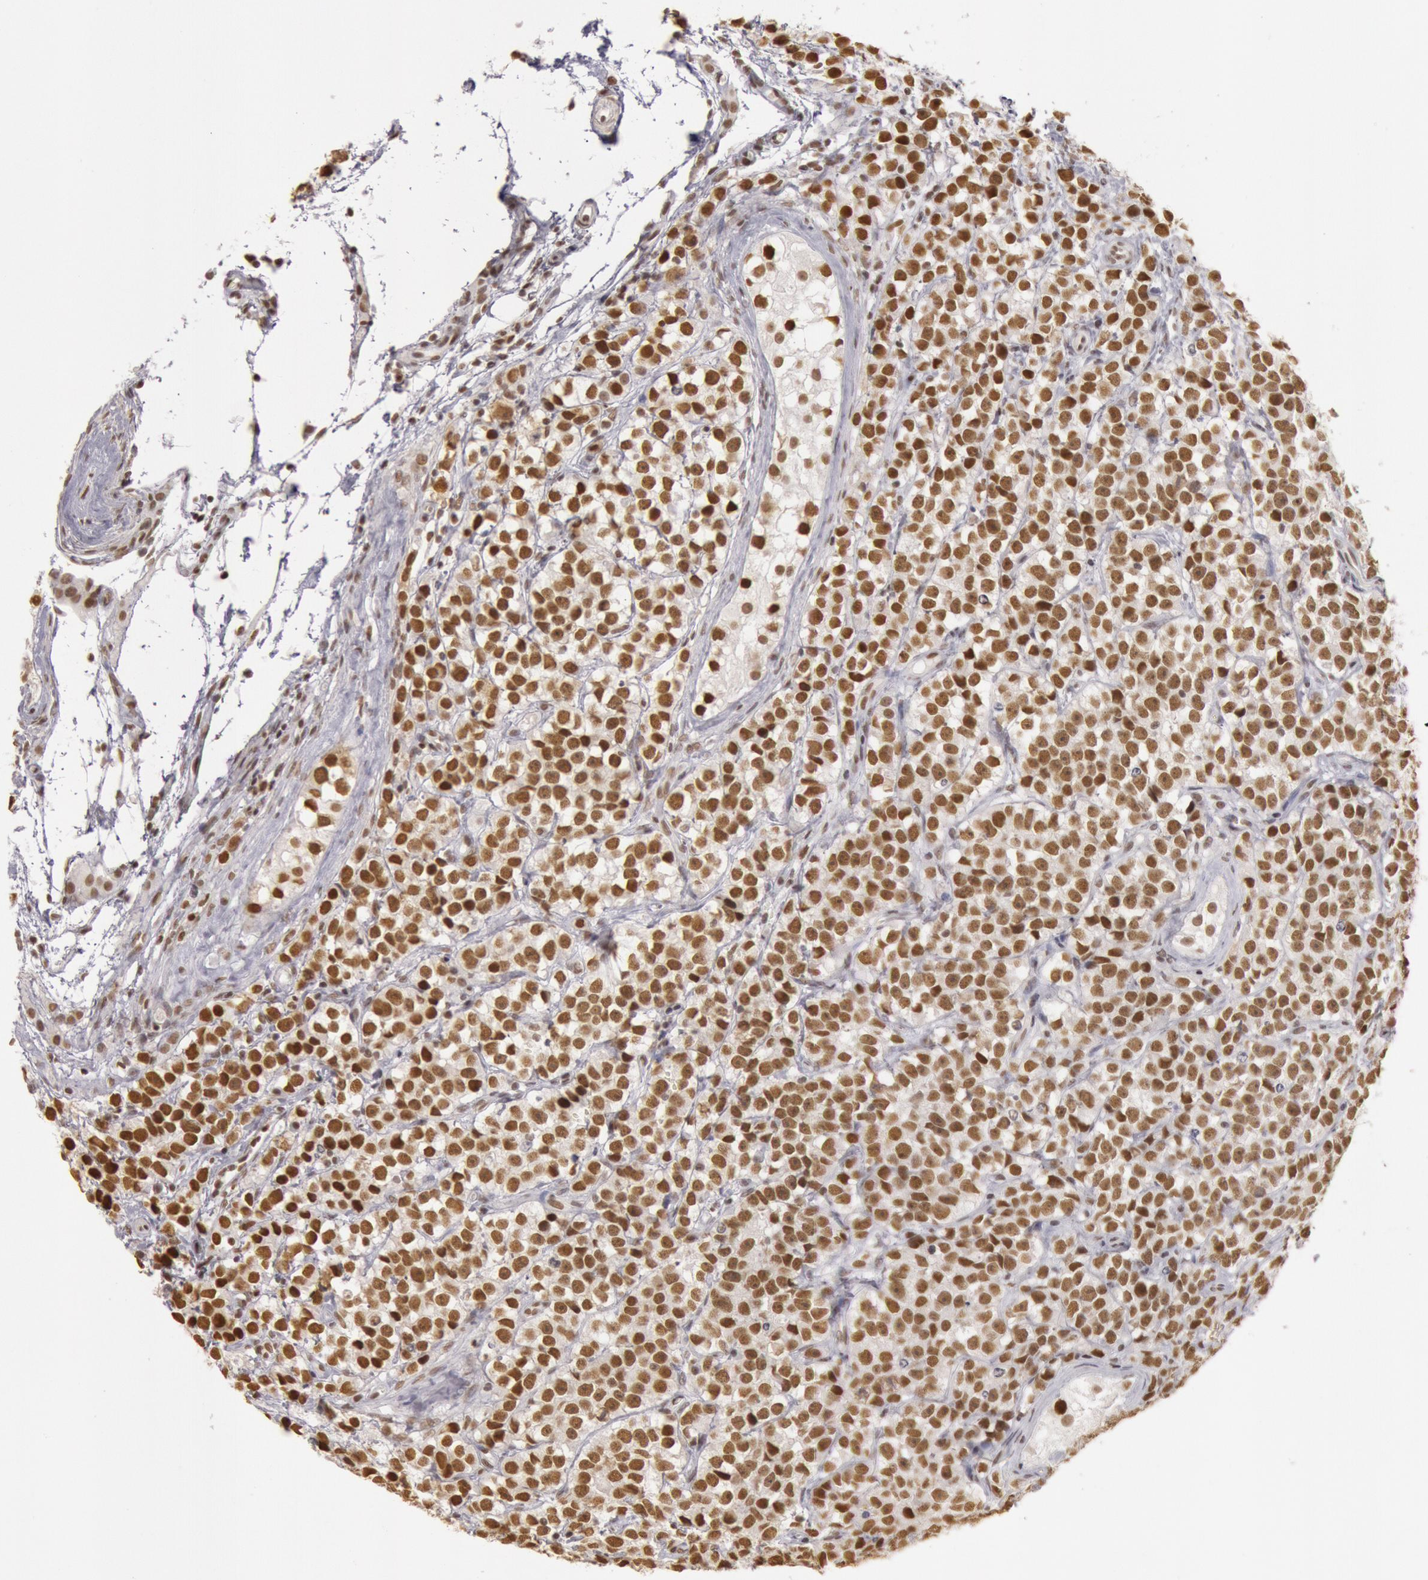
{"staining": {"intensity": "strong", "quantity": ">75%", "location": "nuclear"}, "tissue": "testis cancer", "cell_type": "Tumor cells", "image_type": "cancer", "snomed": [{"axis": "morphology", "description": "Seminoma, NOS"}, {"axis": "topography", "description": "Testis"}], "caption": "Protein expression analysis of human testis cancer (seminoma) reveals strong nuclear staining in approximately >75% of tumor cells. The protein is shown in brown color, while the nuclei are stained blue.", "gene": "ESS2", "patient": {"sex": "male", "age": 25}}